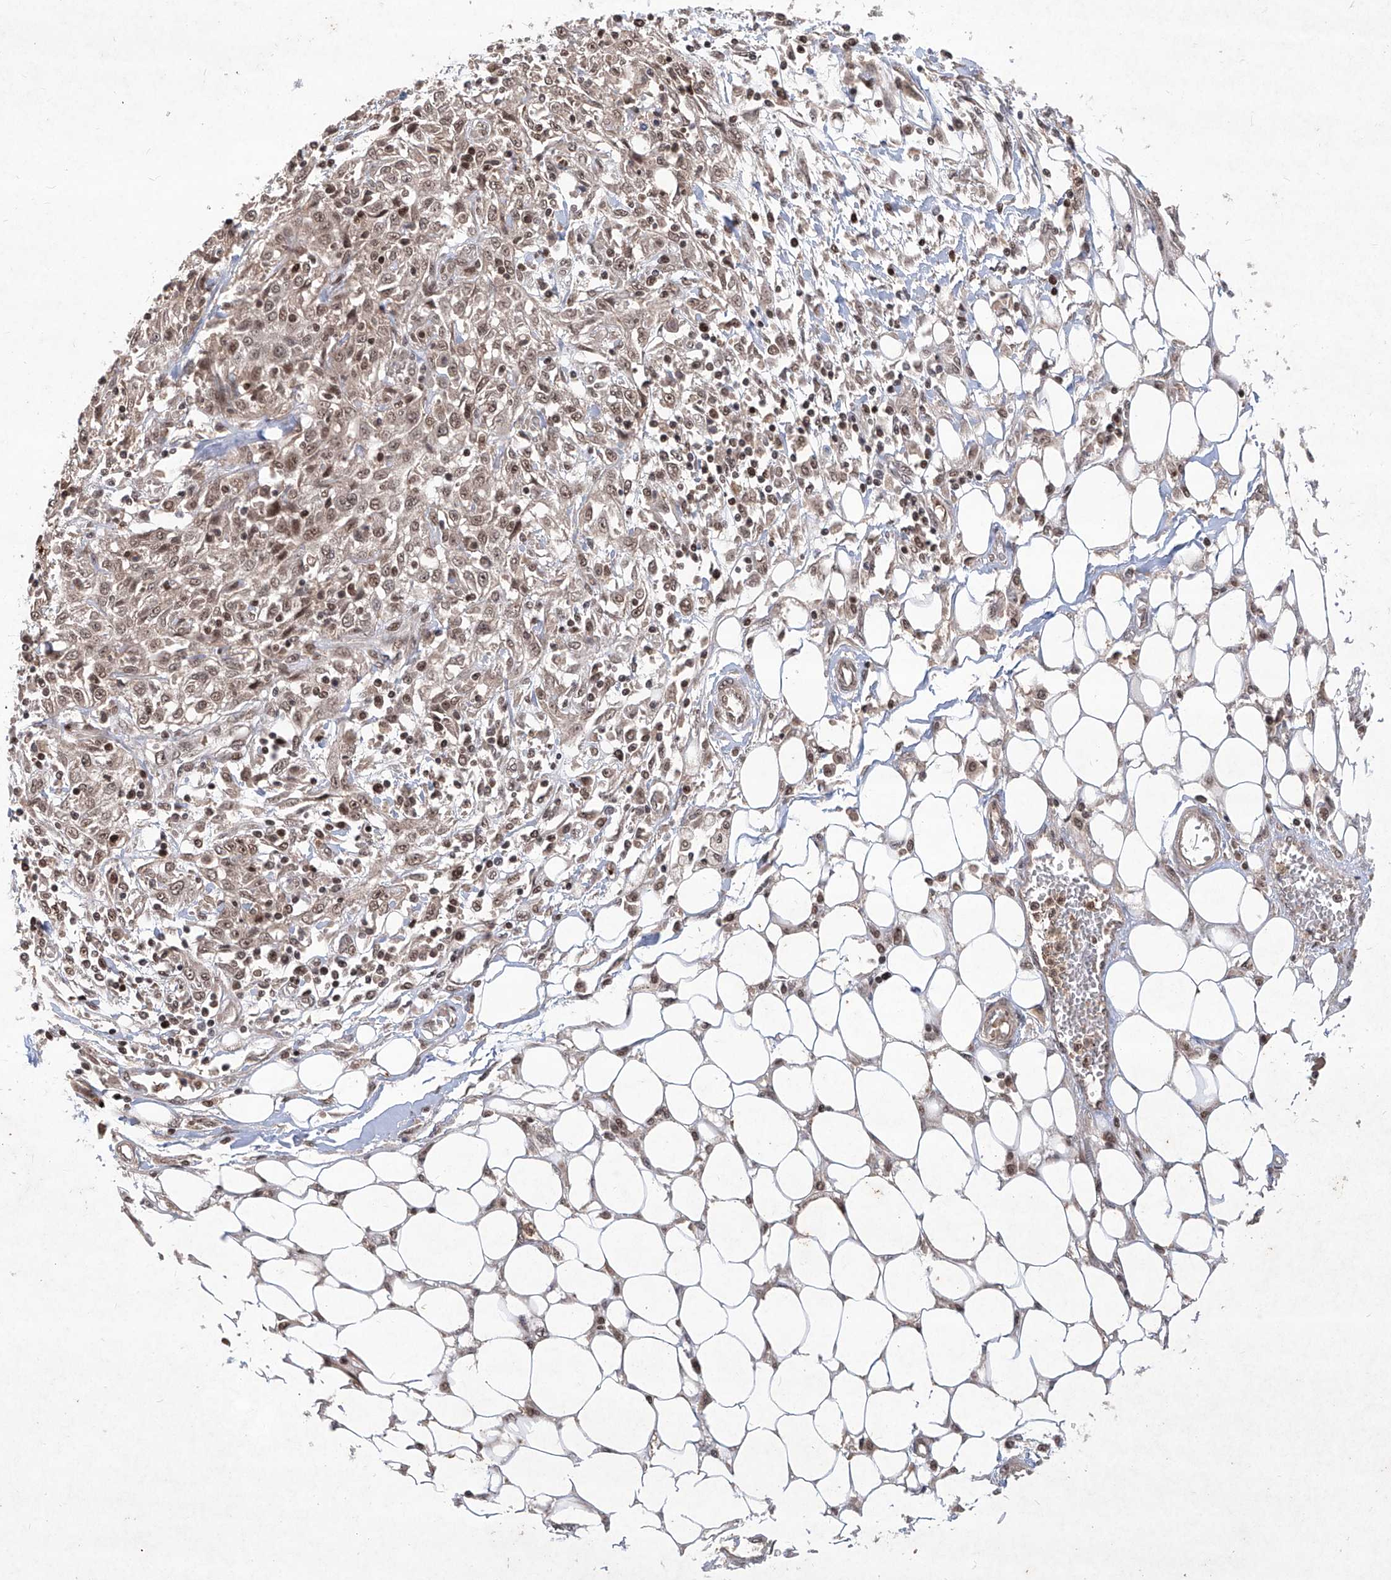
{"staining": {"intensity": "moderate", "quantity": ">75%", "location": "nuclear"}, "tissue": "skin cancer", "cell_type": "Tumor cells", "image_type": "cancer", "snomed": [{"axis": "morphology", "description": "Squamous cell carcinoma, NOS"}, {"axis": "morphology", "description": "Squamous cell carcinoma, metastatic, NOS"}, {"axis": "topography", "description": "Skin"}, {"axis": "topography", "description": "Lymph node"}], "caption": "DAB (3,3'-diaminobenzidine) immunohistochemical staining of skin squamous cell carcinoma reveals moderate nuclear protein expression in about >75% of tumor cells. (DAB (3,3'-diaminobenzidine) IHC, brown staining for protein, blue staining for nuclei).", "gene": "IRF2", "patient": {"sex": "male", "age": 75}}